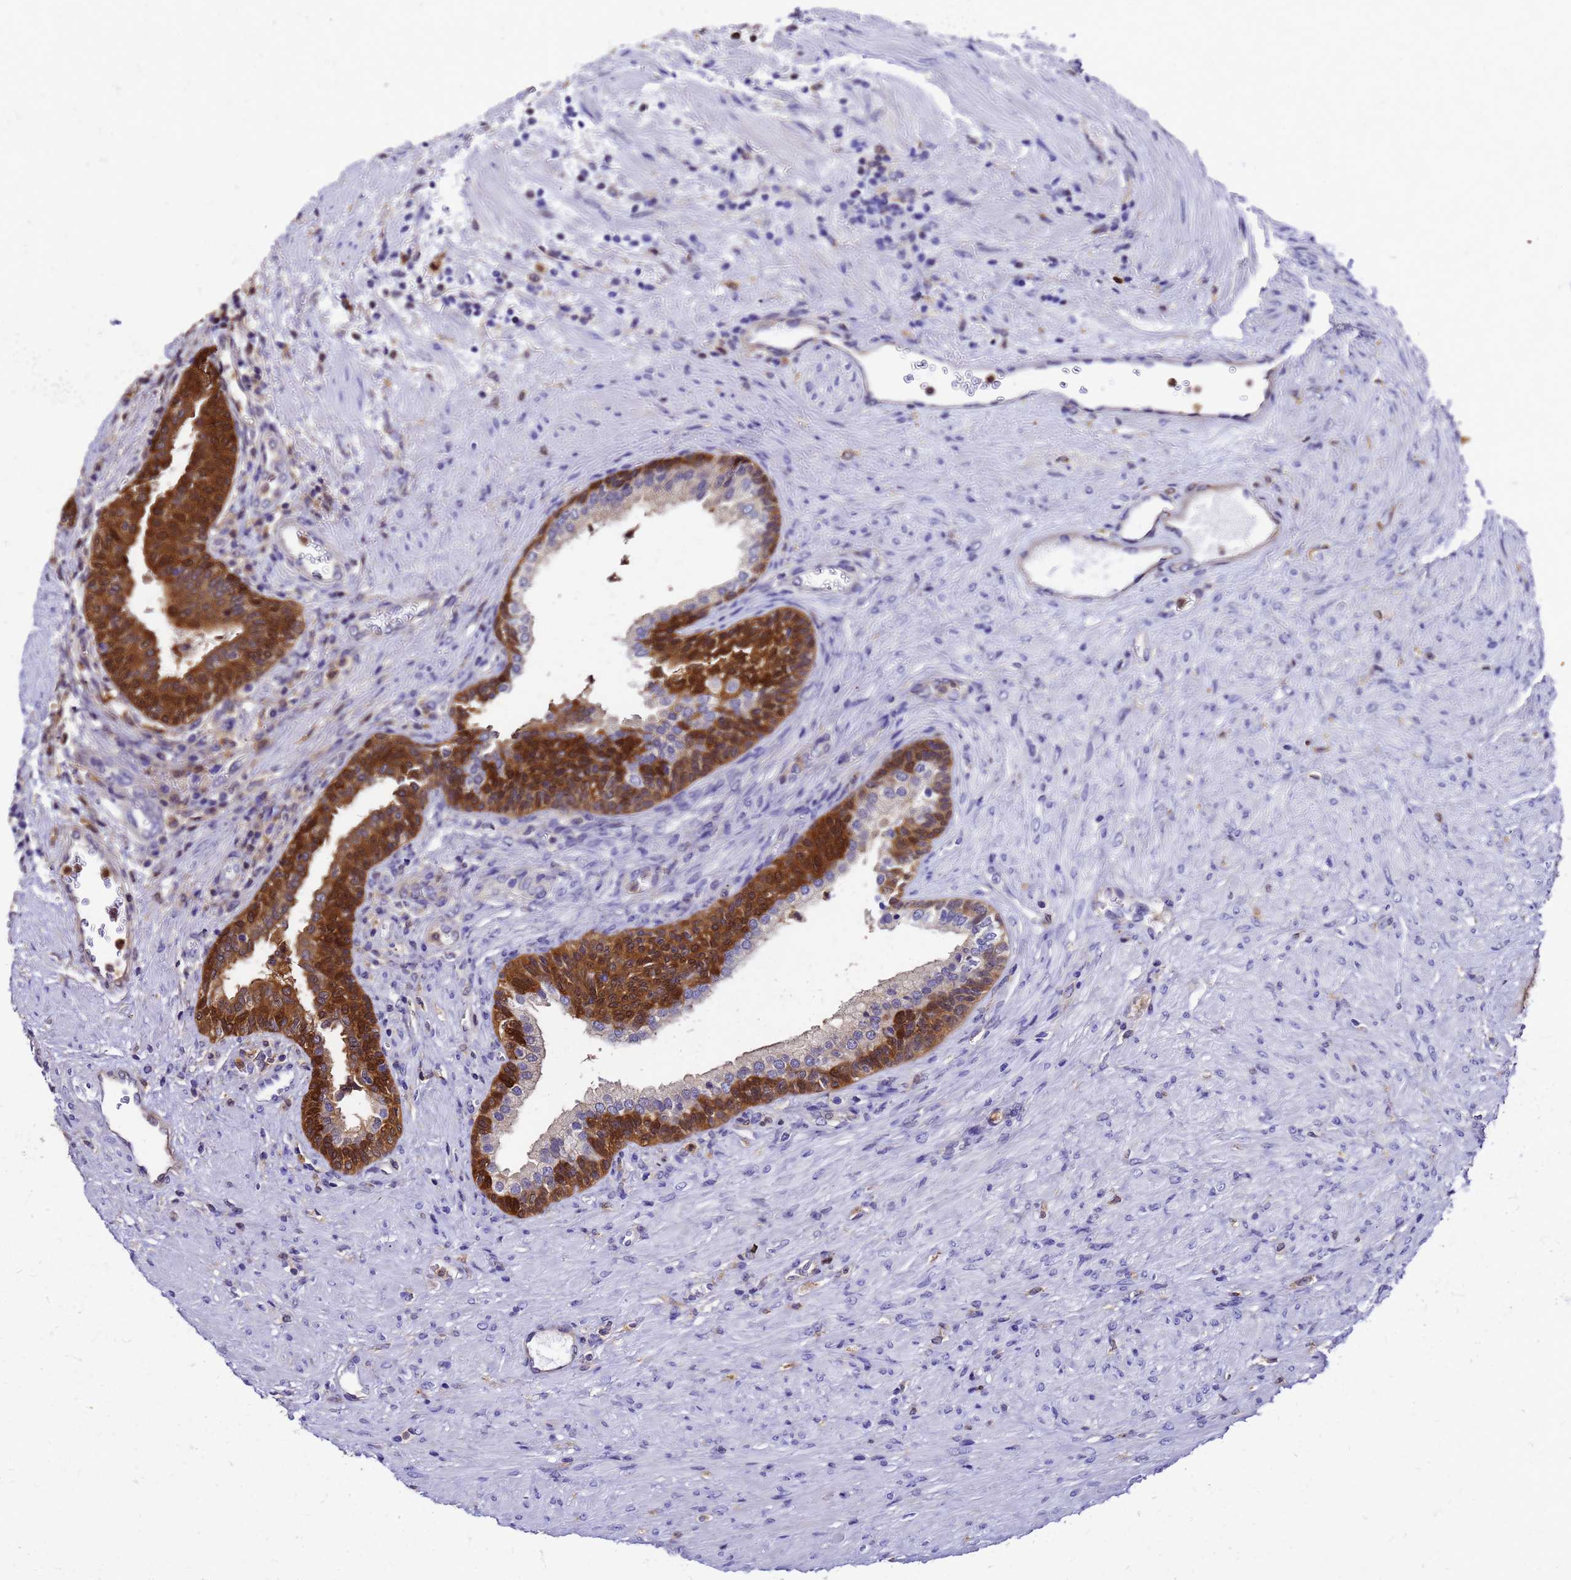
{"staining": {"intensity": "strong", "quantity": "25%-75%", "location": "cytoplasmic/membranous,nuclear"}, "tissue": "prostate", "cell_type": "Glandular cells", "image_type": "normal", "snomed": [{"axis": "morphology", "description": "Normal tissue, NOS"}, {"axis": "topography", "description": "Prostate"}], "caption": "Immunohistochemistry image of benign human prostate stained for a protein (brown), which displays high levels of strong cytoplasmic/membranous,nuclear expression in approximately 25%-75% of glandular cells.", "gene": "S100A11", "patient": {"sex": "male", "age": 76}}